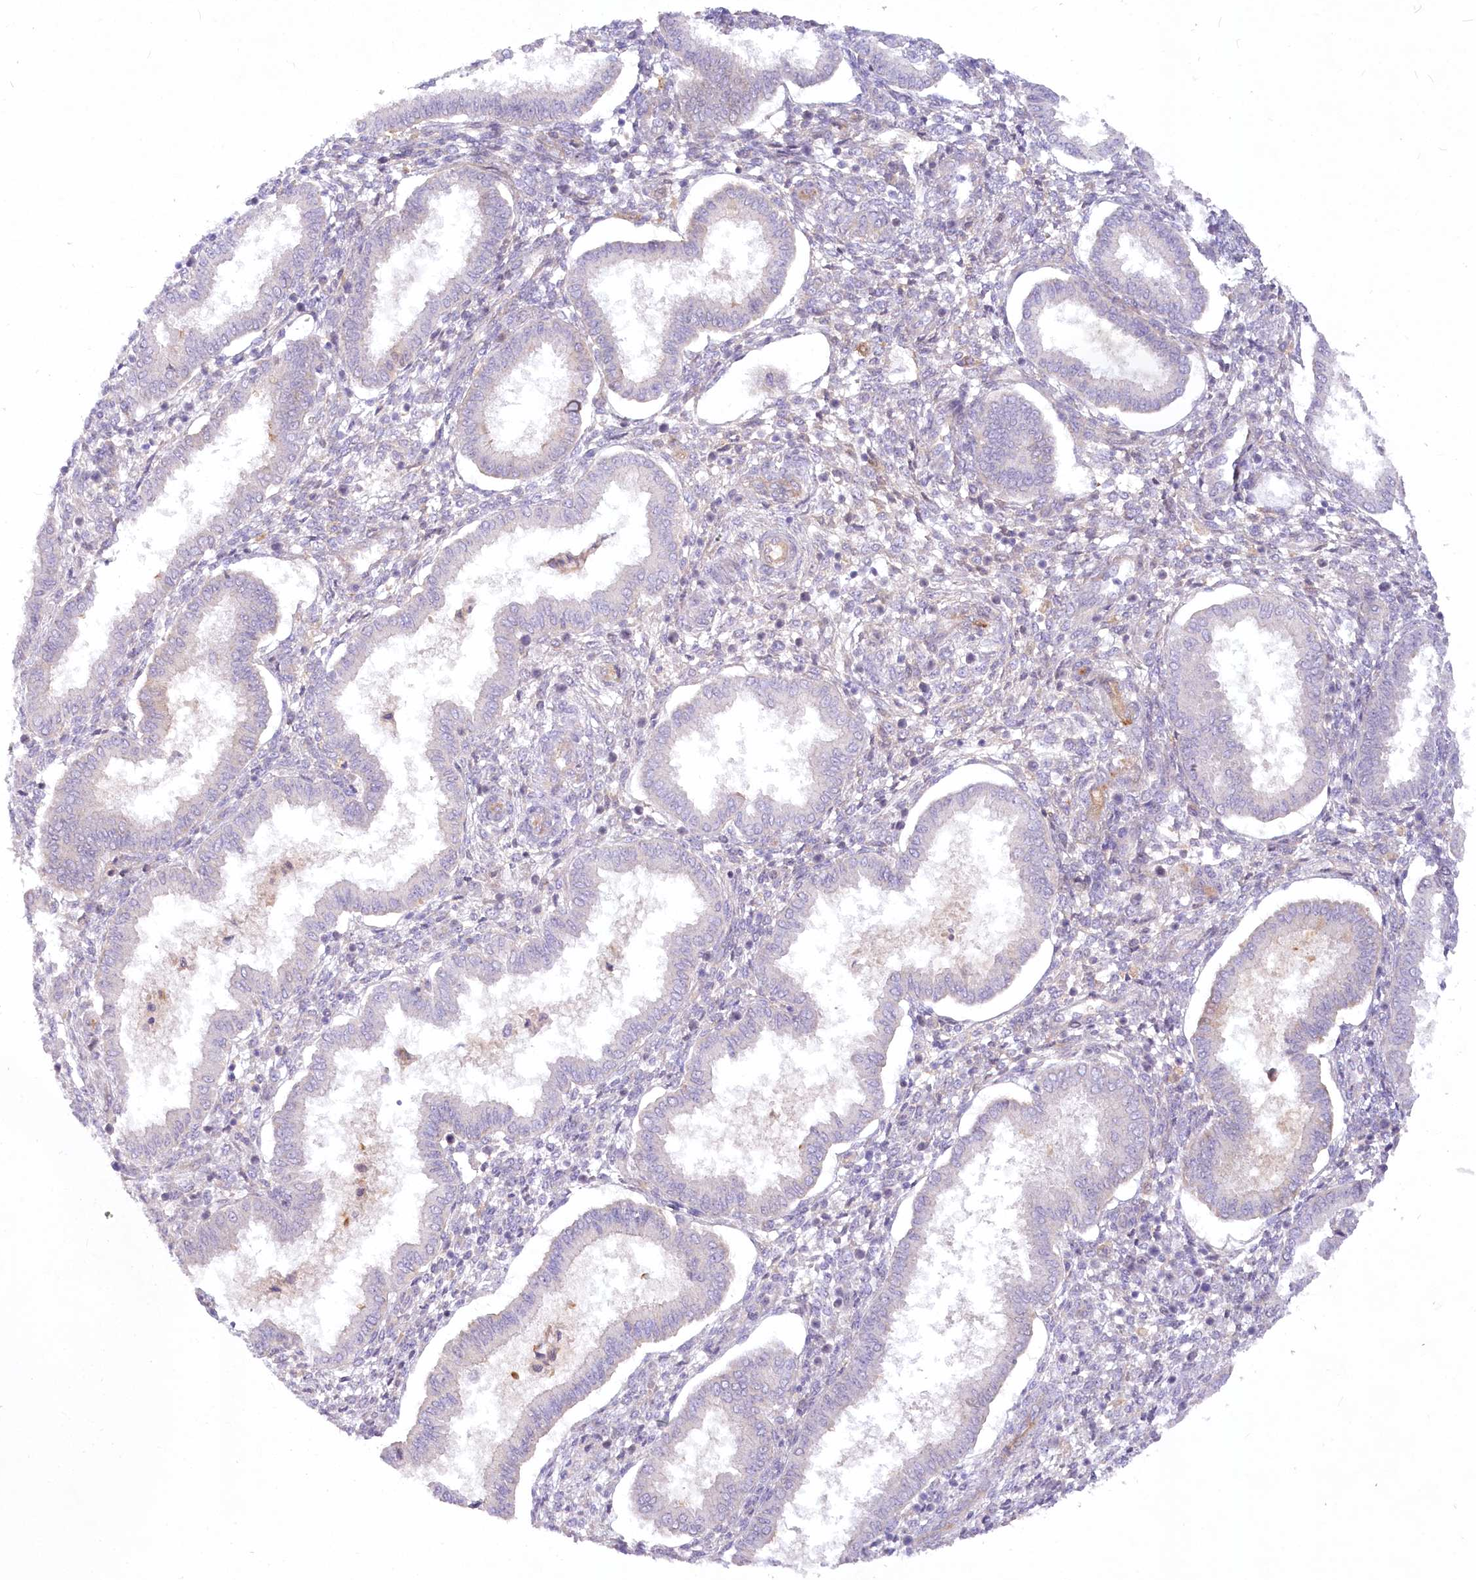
{"staining": {"intensity": "negative", "quantity": "none", "location": "none"}, "tissue": "endometrium", "cell_type": "Cells in endometrial stroma", "image_type": "normal", "snomed": [{"axis": "morphology", "description": "Normal tissue, NOS"}, {"axis": "topography", "description": "Endometrium"}], "caption": "IHC image of unremarkable endometrium stained for a protein (brown), which exhibits no staining in cells in endometrial stroma.", "gene": "EFHC2", "patient": {"sex": "female", "age": 24}}